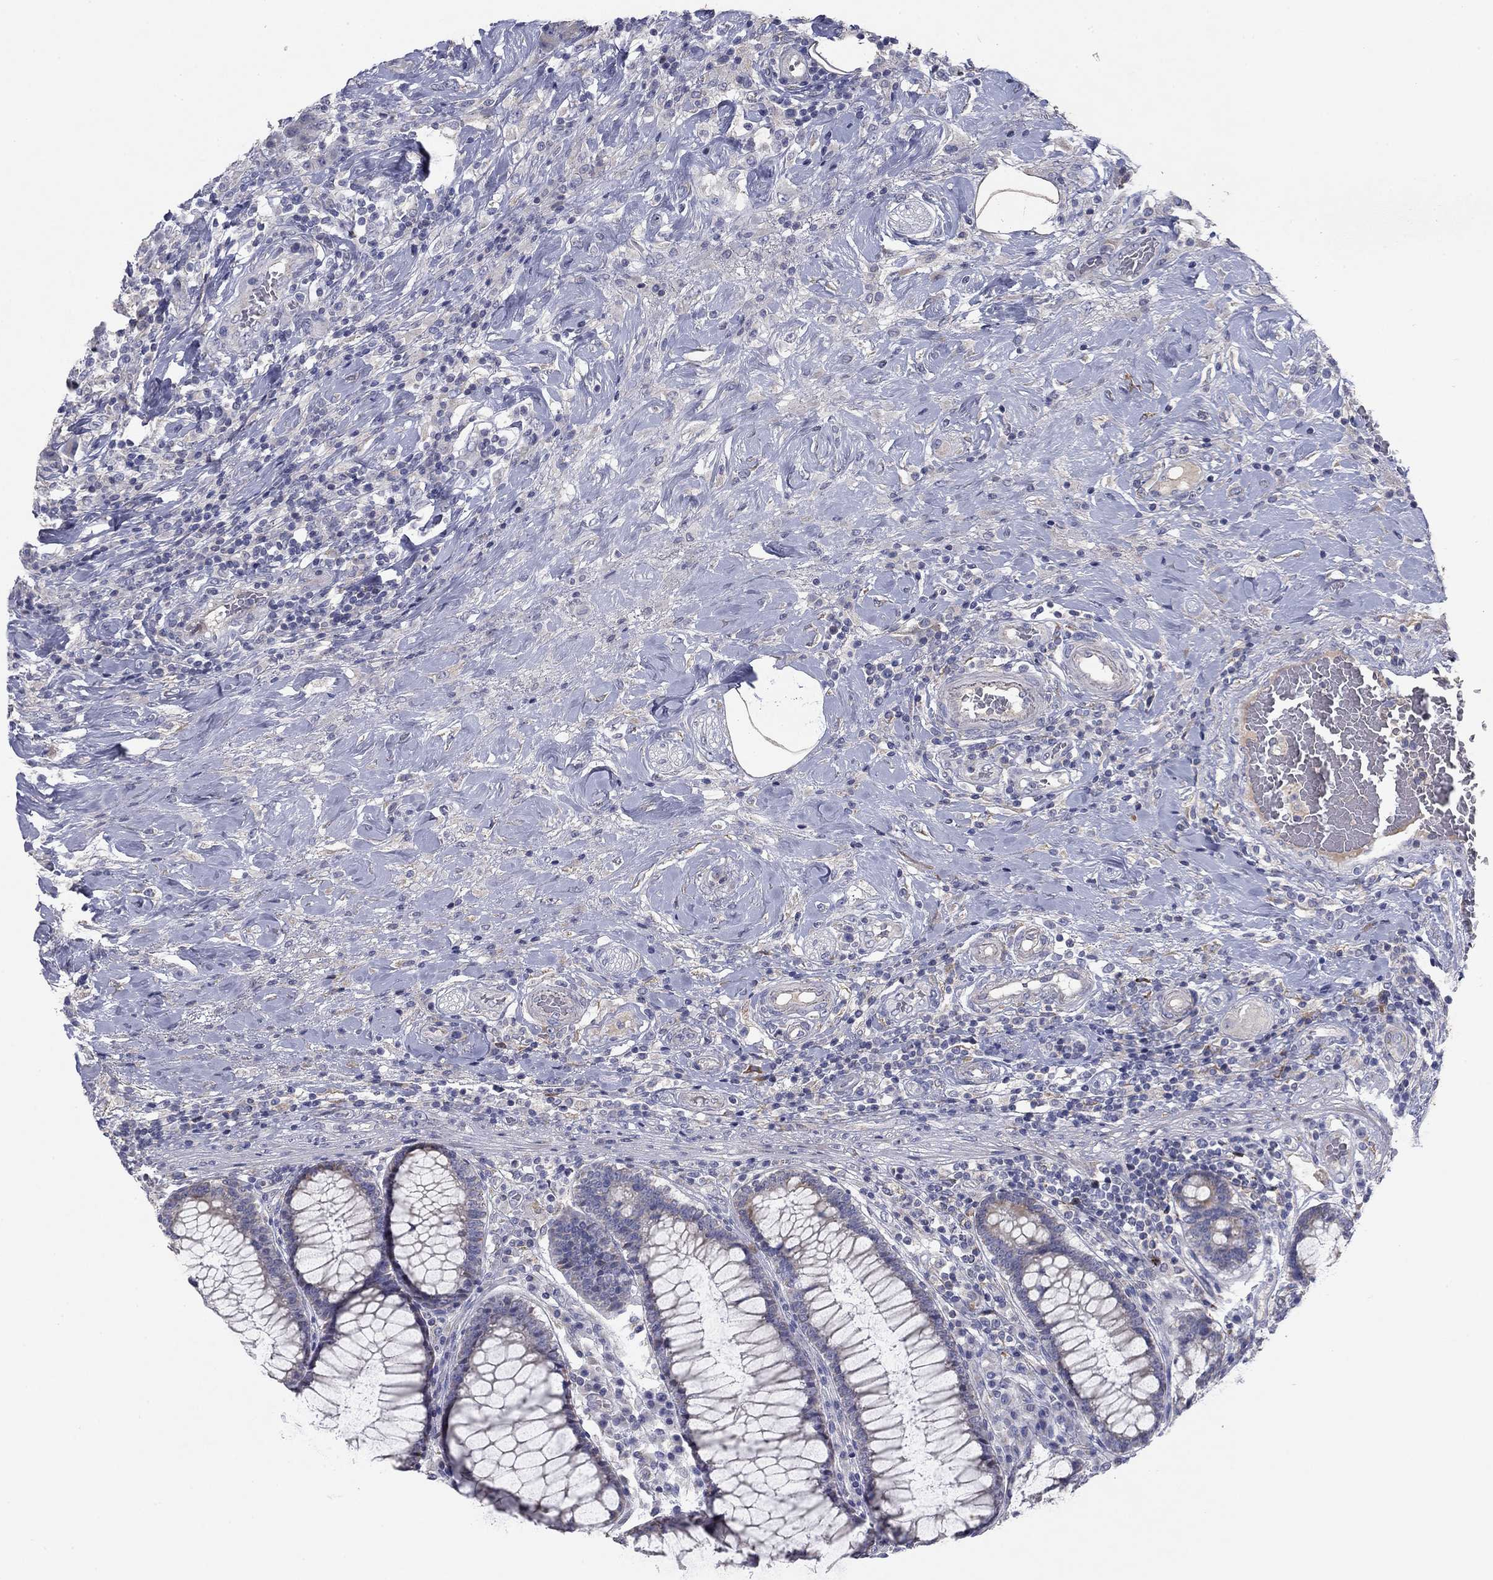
{"staining": {"intensity": "negative", "quantity": "none", "location": "none"}, "tissue": "colorectal cancer", "cell_type": "Tumor cells", "image_type": "cancer", "snomed": [{"axis": "morphology", "description": "Adenocarcinoma, NOS"}, {"axis": "topography", "description": "Colon"}], "caption": "This is an IHC image of human colorectal cancer (adenocarcinoma). There is no expression in tumor cells.", "gene": "PTGDS", "patient": {"sex": "female", "age": 69}}